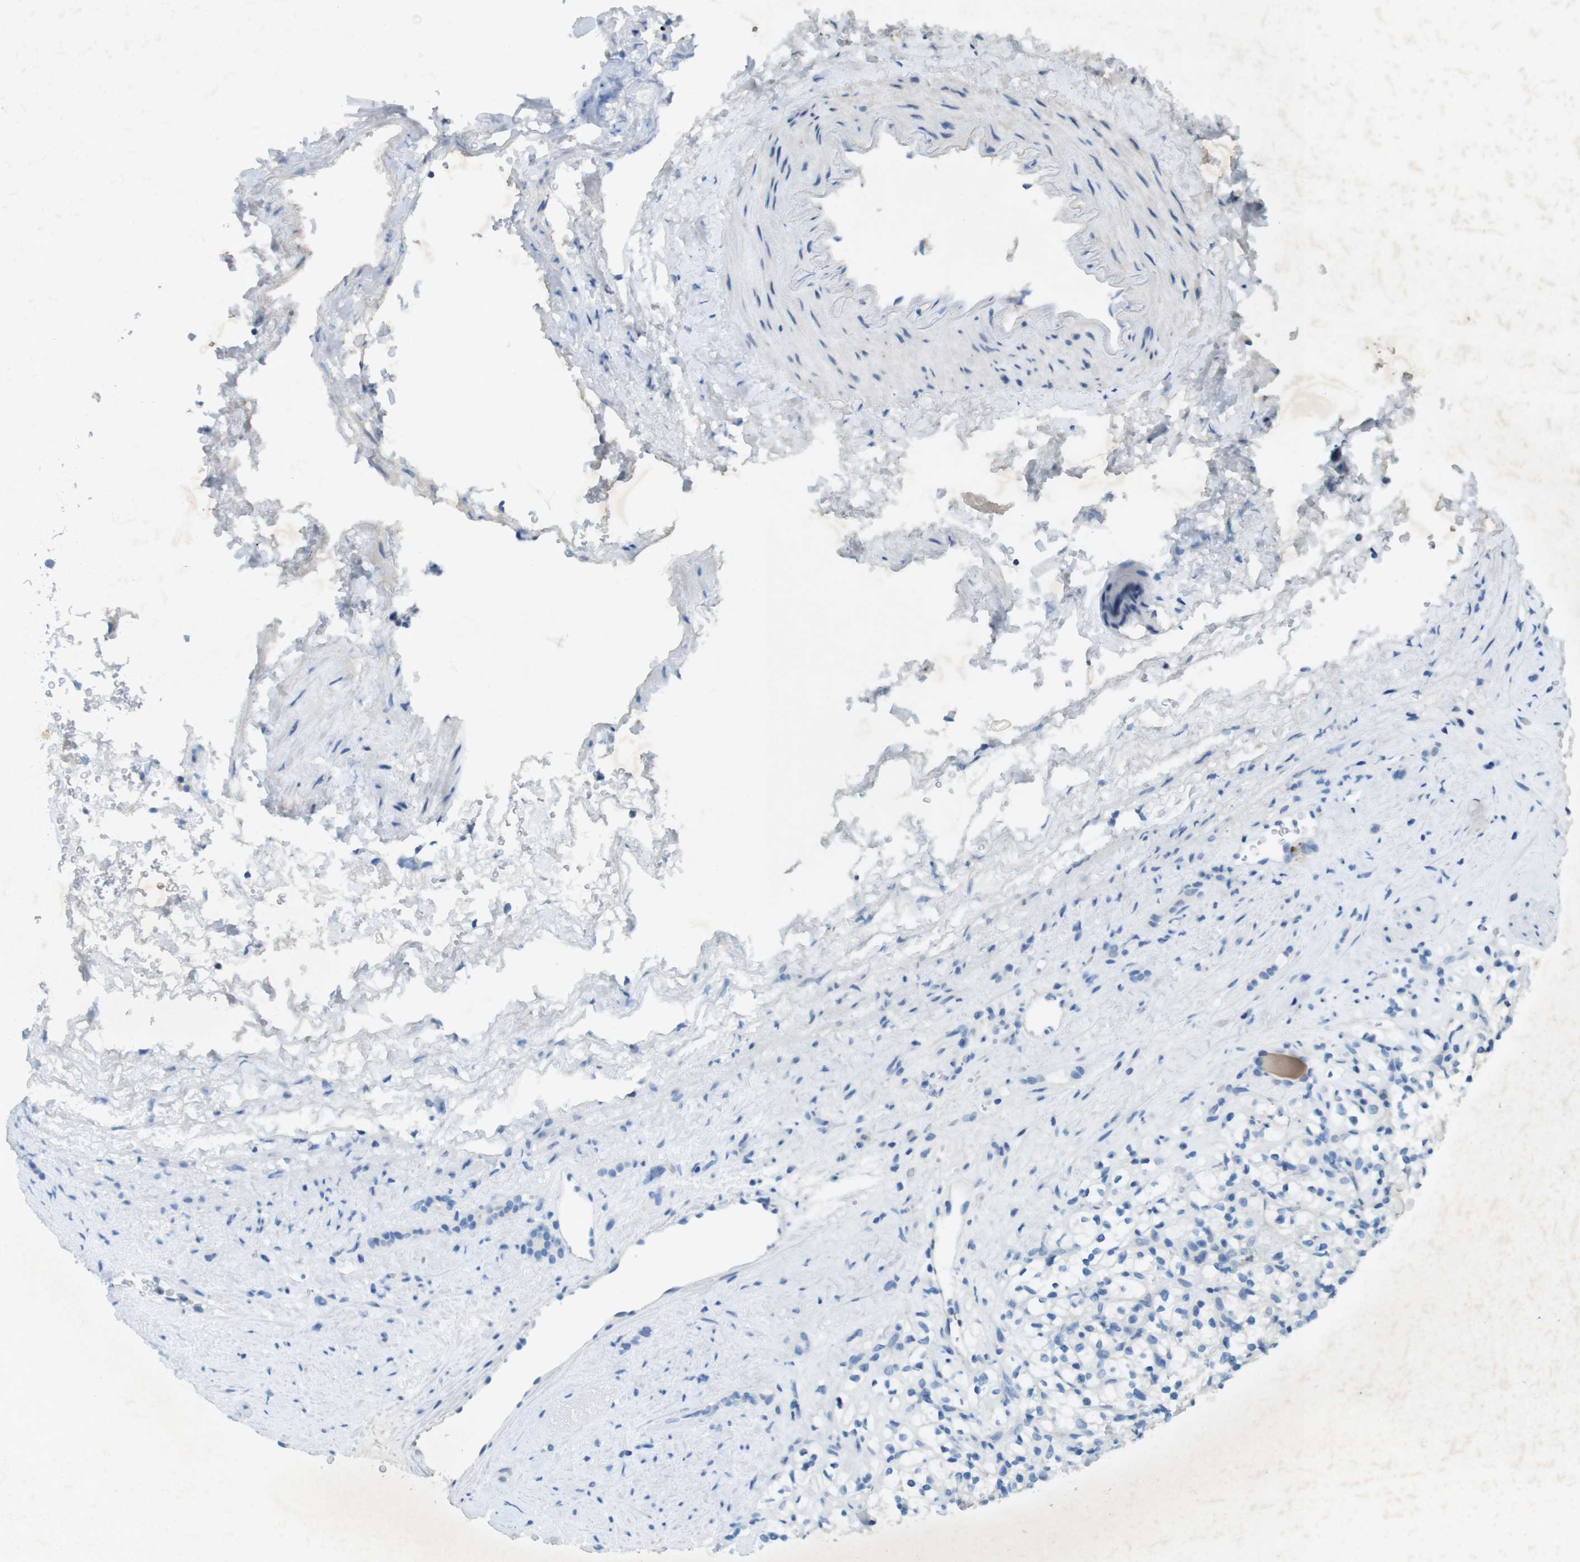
{"staining": {"intensity": "negative", "quantity": "none", "location": "none"}, "tissue": "renal cancer", "cell_type": "Tumor cells", "image_type": "cancer", "snomed": [{"axis": "morphology", "description": "Normal tissue, NOS"}, {"axis": "morphology", "description": "Adenocarcinoma, NOS"}, {"axis": "topography", "description": "Kidney"}], "caption": "This is an immunohistochemistry histopathology image of renal cancer (adenocarcinoma). There is no positivity in tumor cells.", "gene": "CD320", "patient": {"sex": "female", "age": 72}}